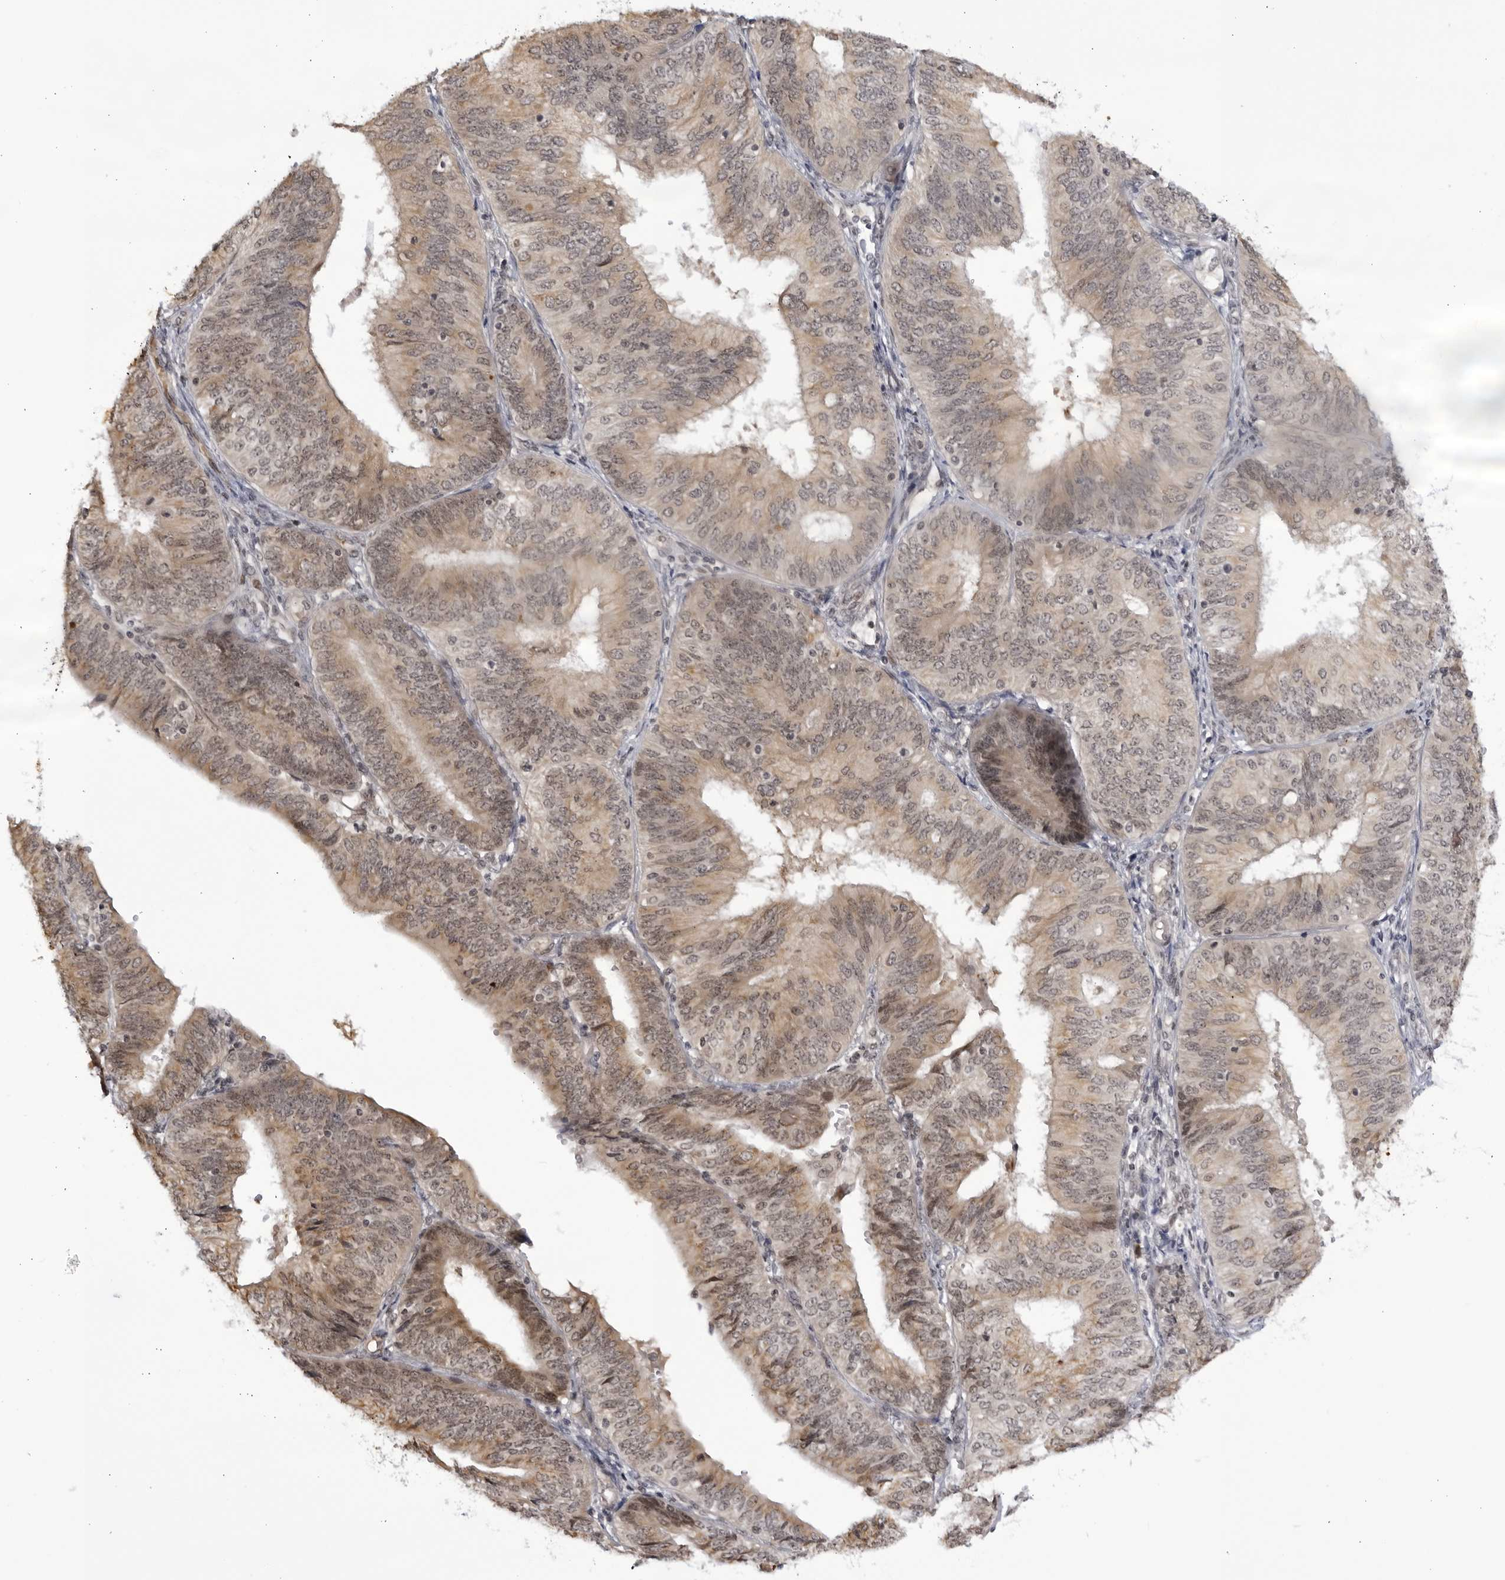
{"staining": {"intensity": "weak", "quantity": ">75%", "location": "cytoplasmic/membranous,nuclear"}, "tissue": "endometrial cancer", "cell_type": "Tumor cells", "image_type": "cancer", "snomed": [{"axis": "morphology", "description": "Adenocarcinoma, NOS"}, {"axis": "topography", "description": "Endometrium"}], "caption": "Weak cytoplasmic/membranous and nuclear positivity for a protein is seen in approximately >75% of tumor cells of endometrial adenocarcinoma using immunohistochemistry (IHC).", "gene": "RASGEF1C", "patient": {"sex": "female", "age": 58}}